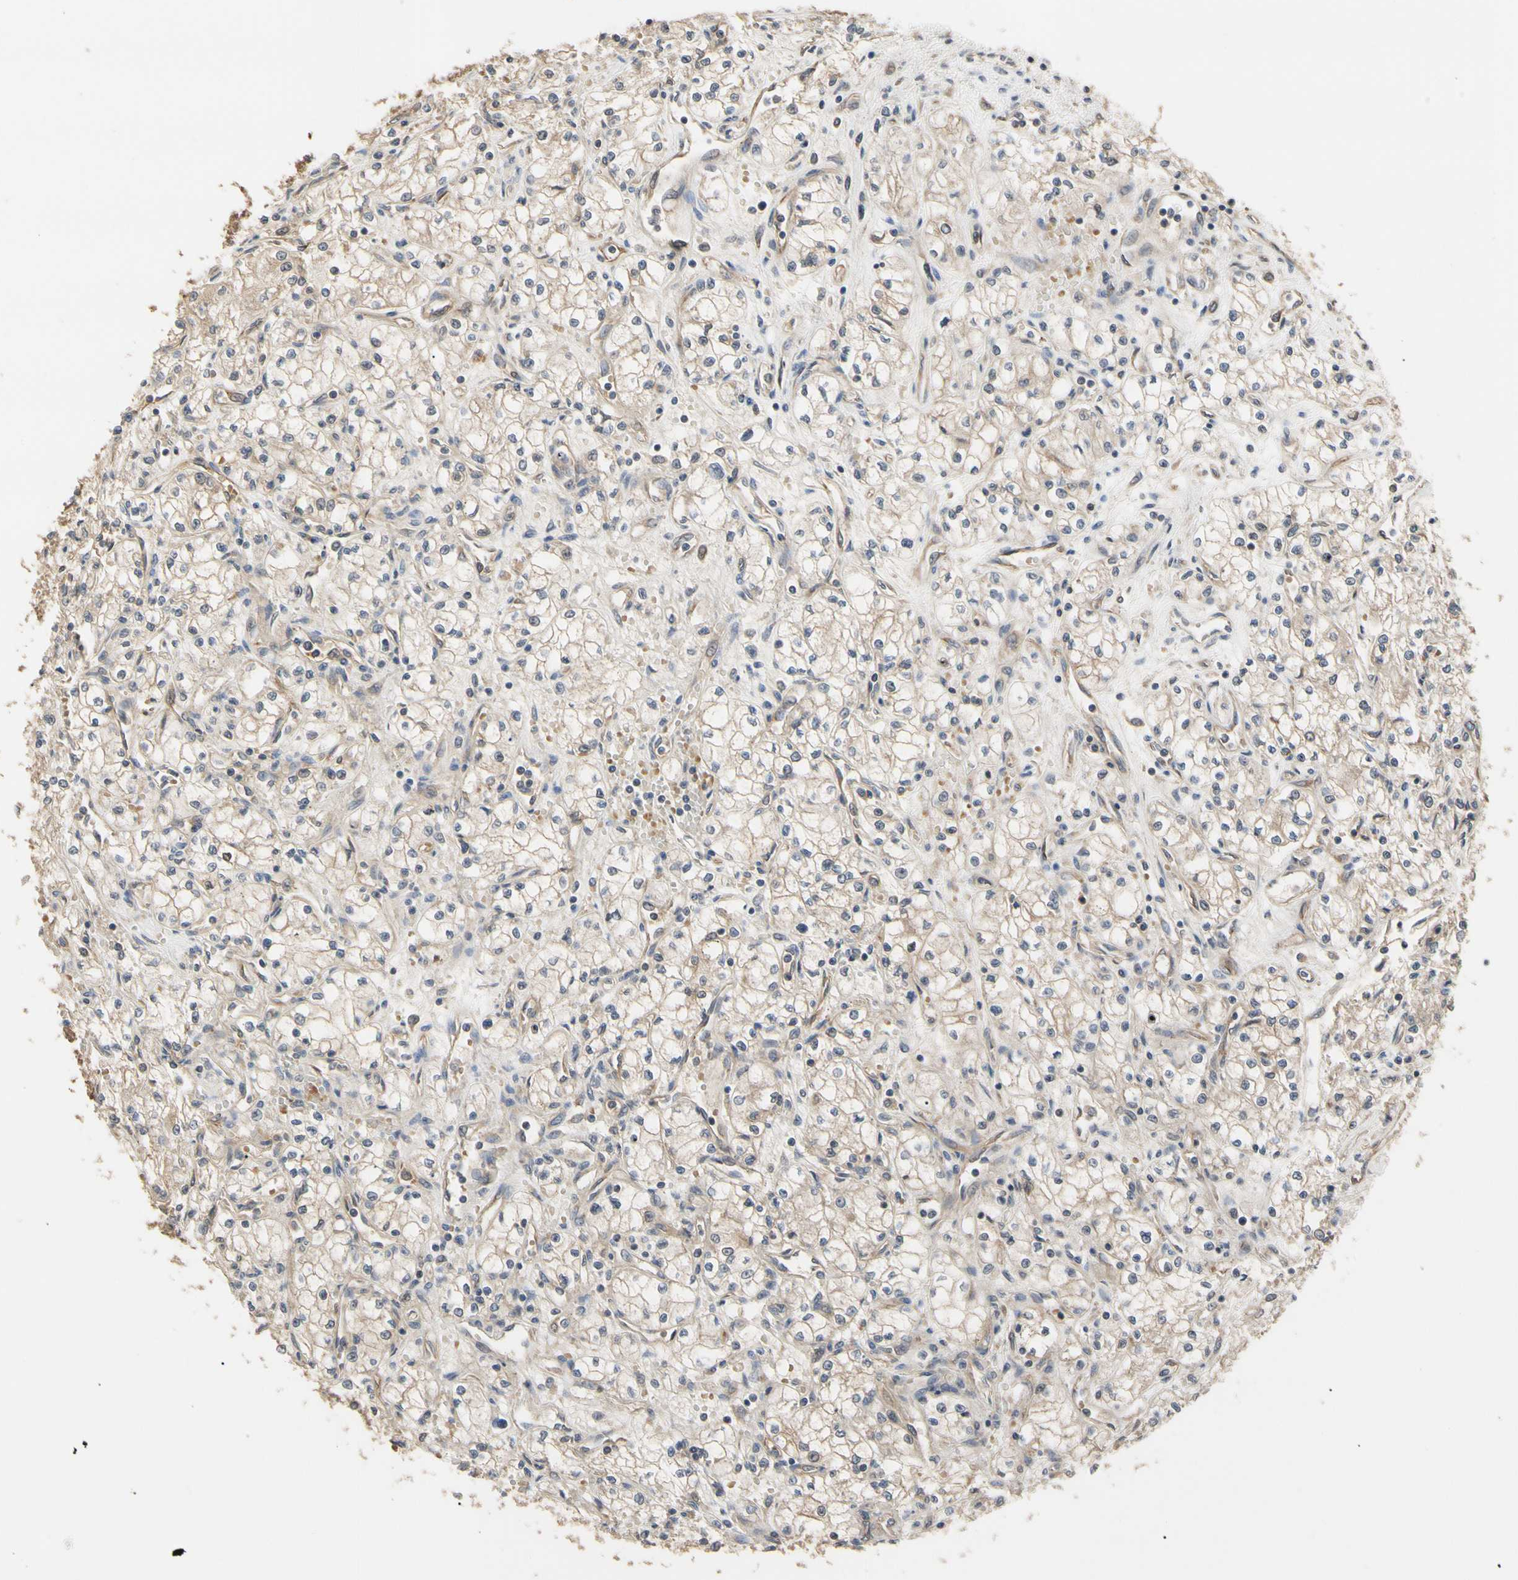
{"staining": {"intensity": "weak", "quantity": "25%-75%", "location": "cytoplasmic/membranous"}, "tissue": "renal cancer", "cell_type": "Tumor cells", "image_type": "cancer", "snomed": [{"axis": "morphology", "description": "Normal tissue, NOS"}, {"axis": "morphology", "description": "Adenocarcinoma, NOS"}, {"axis": "topography", "description": "Kidney"}], "caption": "Human renal adenocarcinoma stained for a protein (brown) exhibits weak cytoplasmic/membranous positive staining in about 25%-75% of tumor cells.", "gene": "CYTIP", "patient": {"sex": "male", "age": 59}}